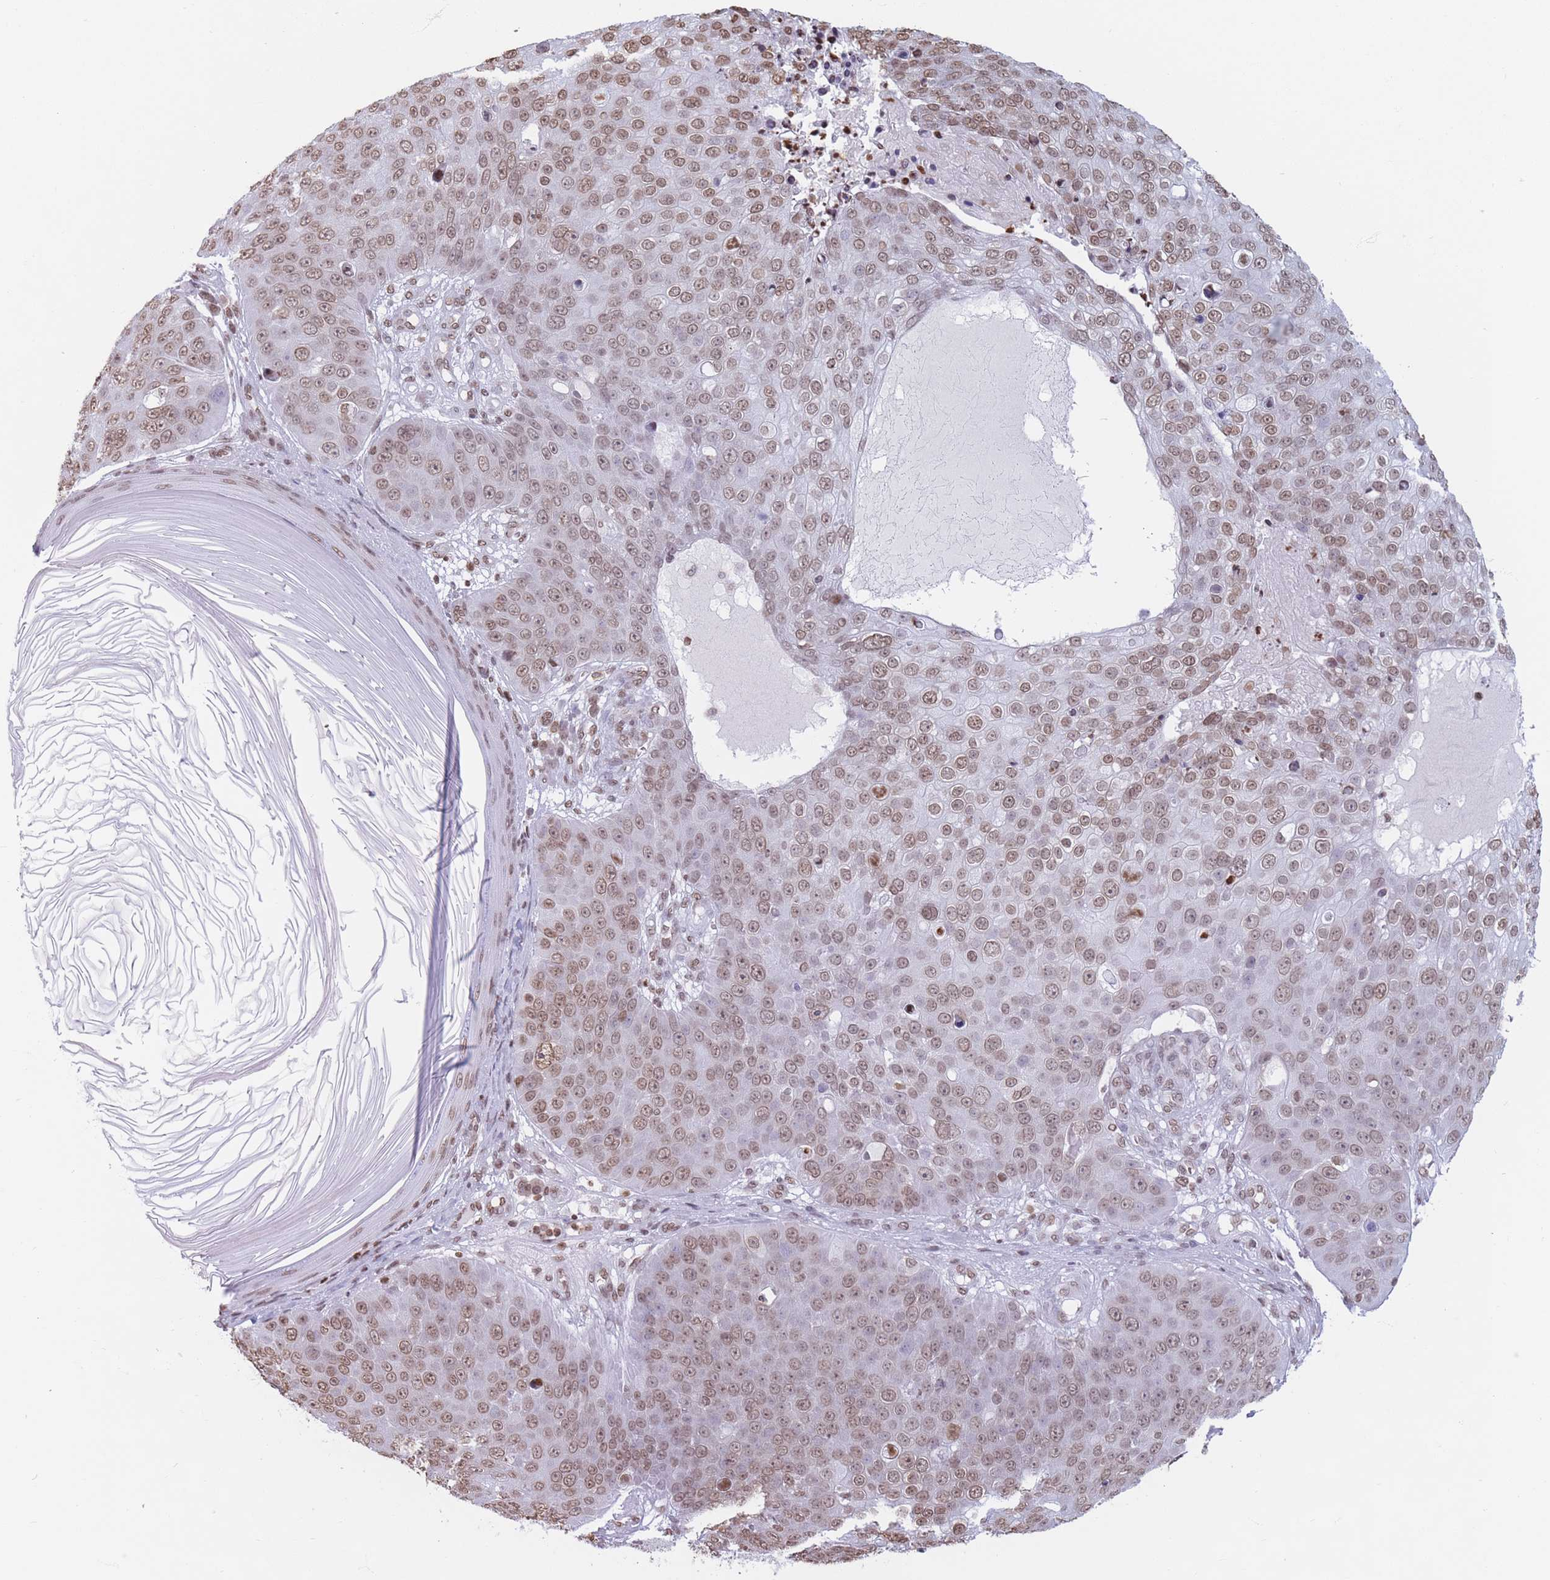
{"staining": {"intensity": "moderate", "quantity": ">75%", "location": "nuclear"}, "tissue": "skin cancer", "cell_type": "Tumor cells", "image_type": "cancer", "snomed": [{"axis": "morphology", "description": "Squamous cell carcinoma, NOS"}, {"axis": "topography", "description": "Skin"}], "caption": "Immunohistochemistry of squamous cell carcinoma (skin) reveals medium levels of moderate nuclear staining in approximately >75% of tumor cells.", "gene": "RYK", "patient": {"sex": "male", "age": 71}}